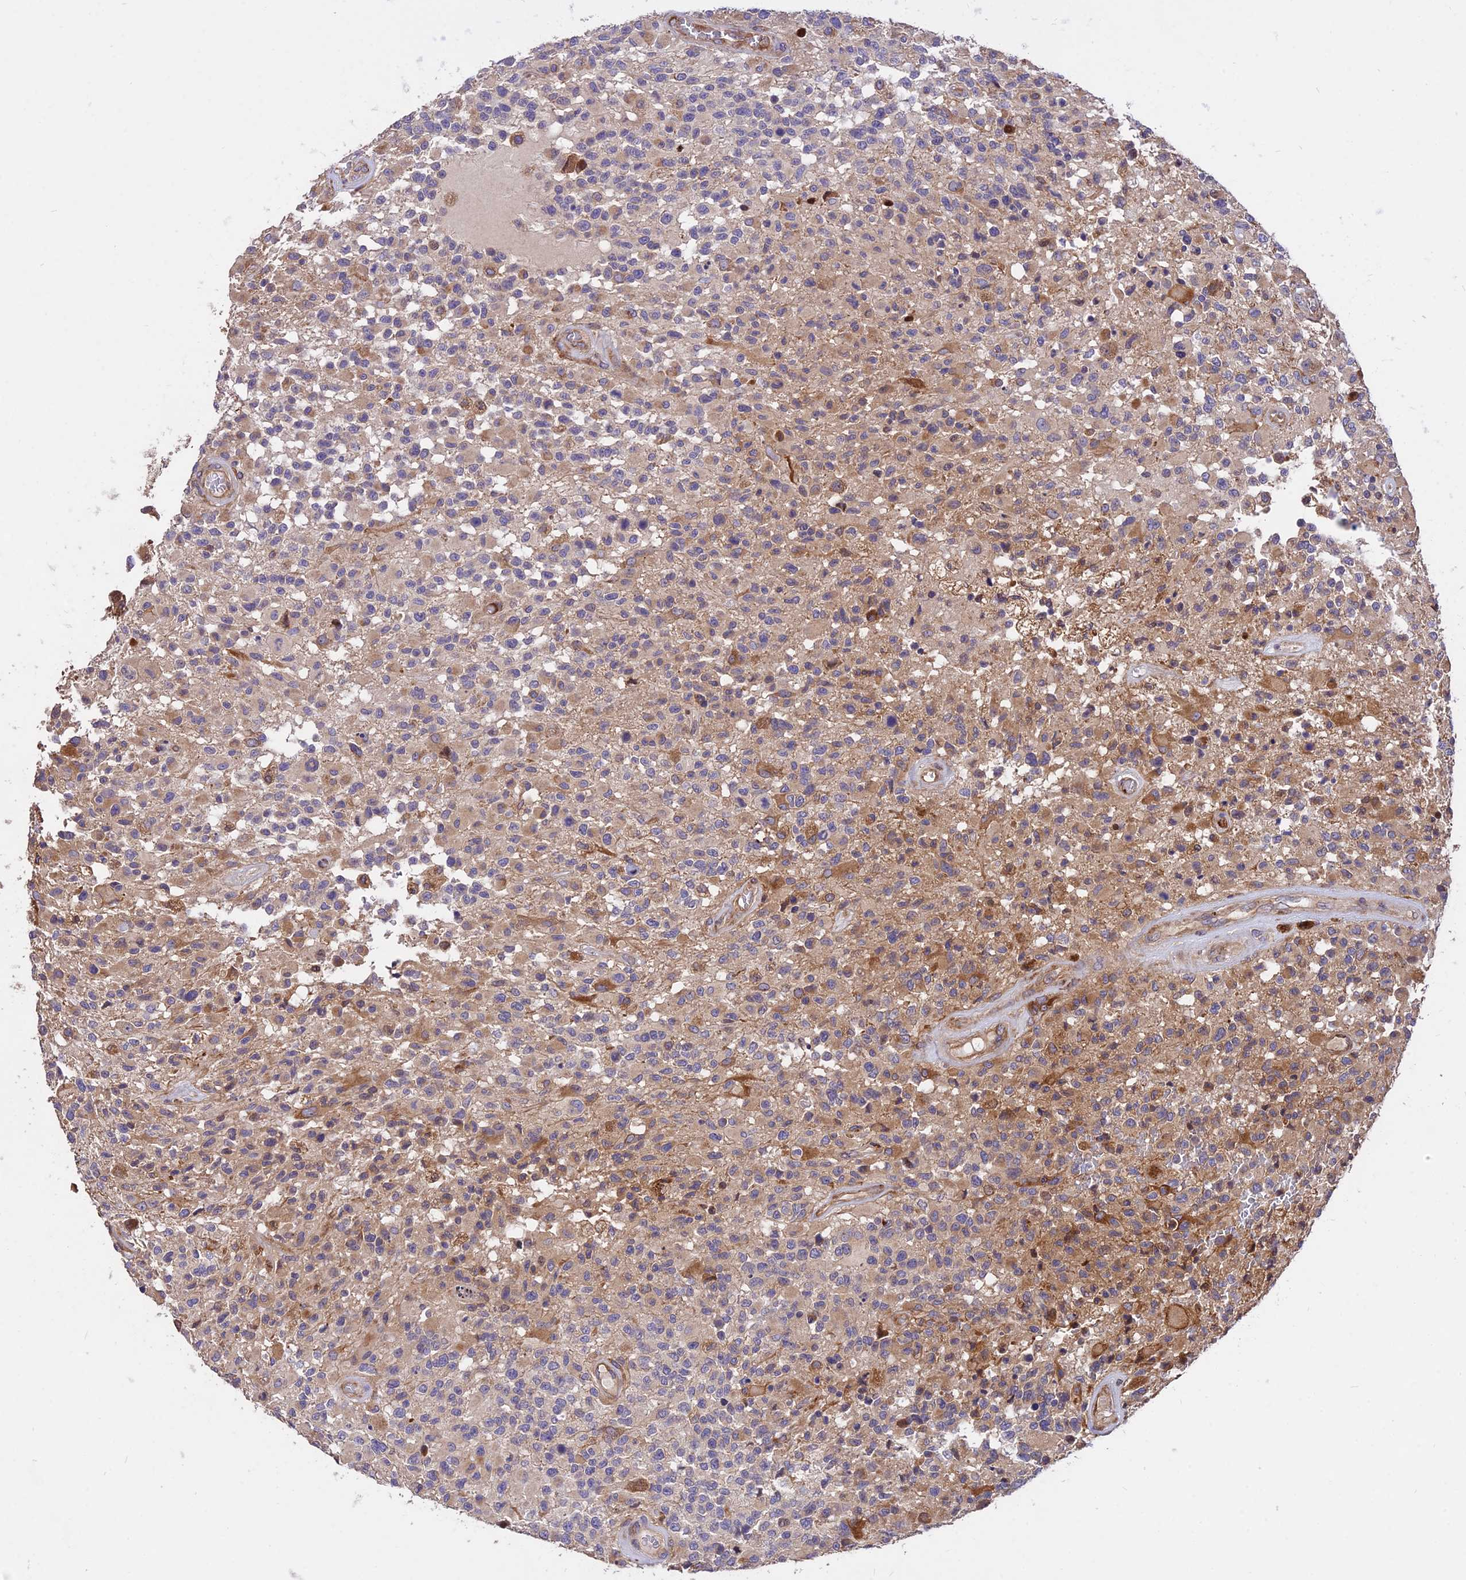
{"staining": {"intensity": "strong", "quantity": "<25%", "location": "cytoplasmic/membranous"}, "tissue": "glioma", "cell_type": "Tumor cells", "image_type": "cancer", "snomed": [{"axis": "morphology", "description": "Glioma, malignant, High grade"}, {"axis": "morphology", "description": "Glioblastoma, NOS"}, {"axis": "topography", "description": "Brain"}], "caption": "Tumor cells show medium levels of strong cytoplasmic/membranous staining in about <25% of cells in glioma.", "gene": "ROCK1", "patient": {"sex": "male", "age": 60}}